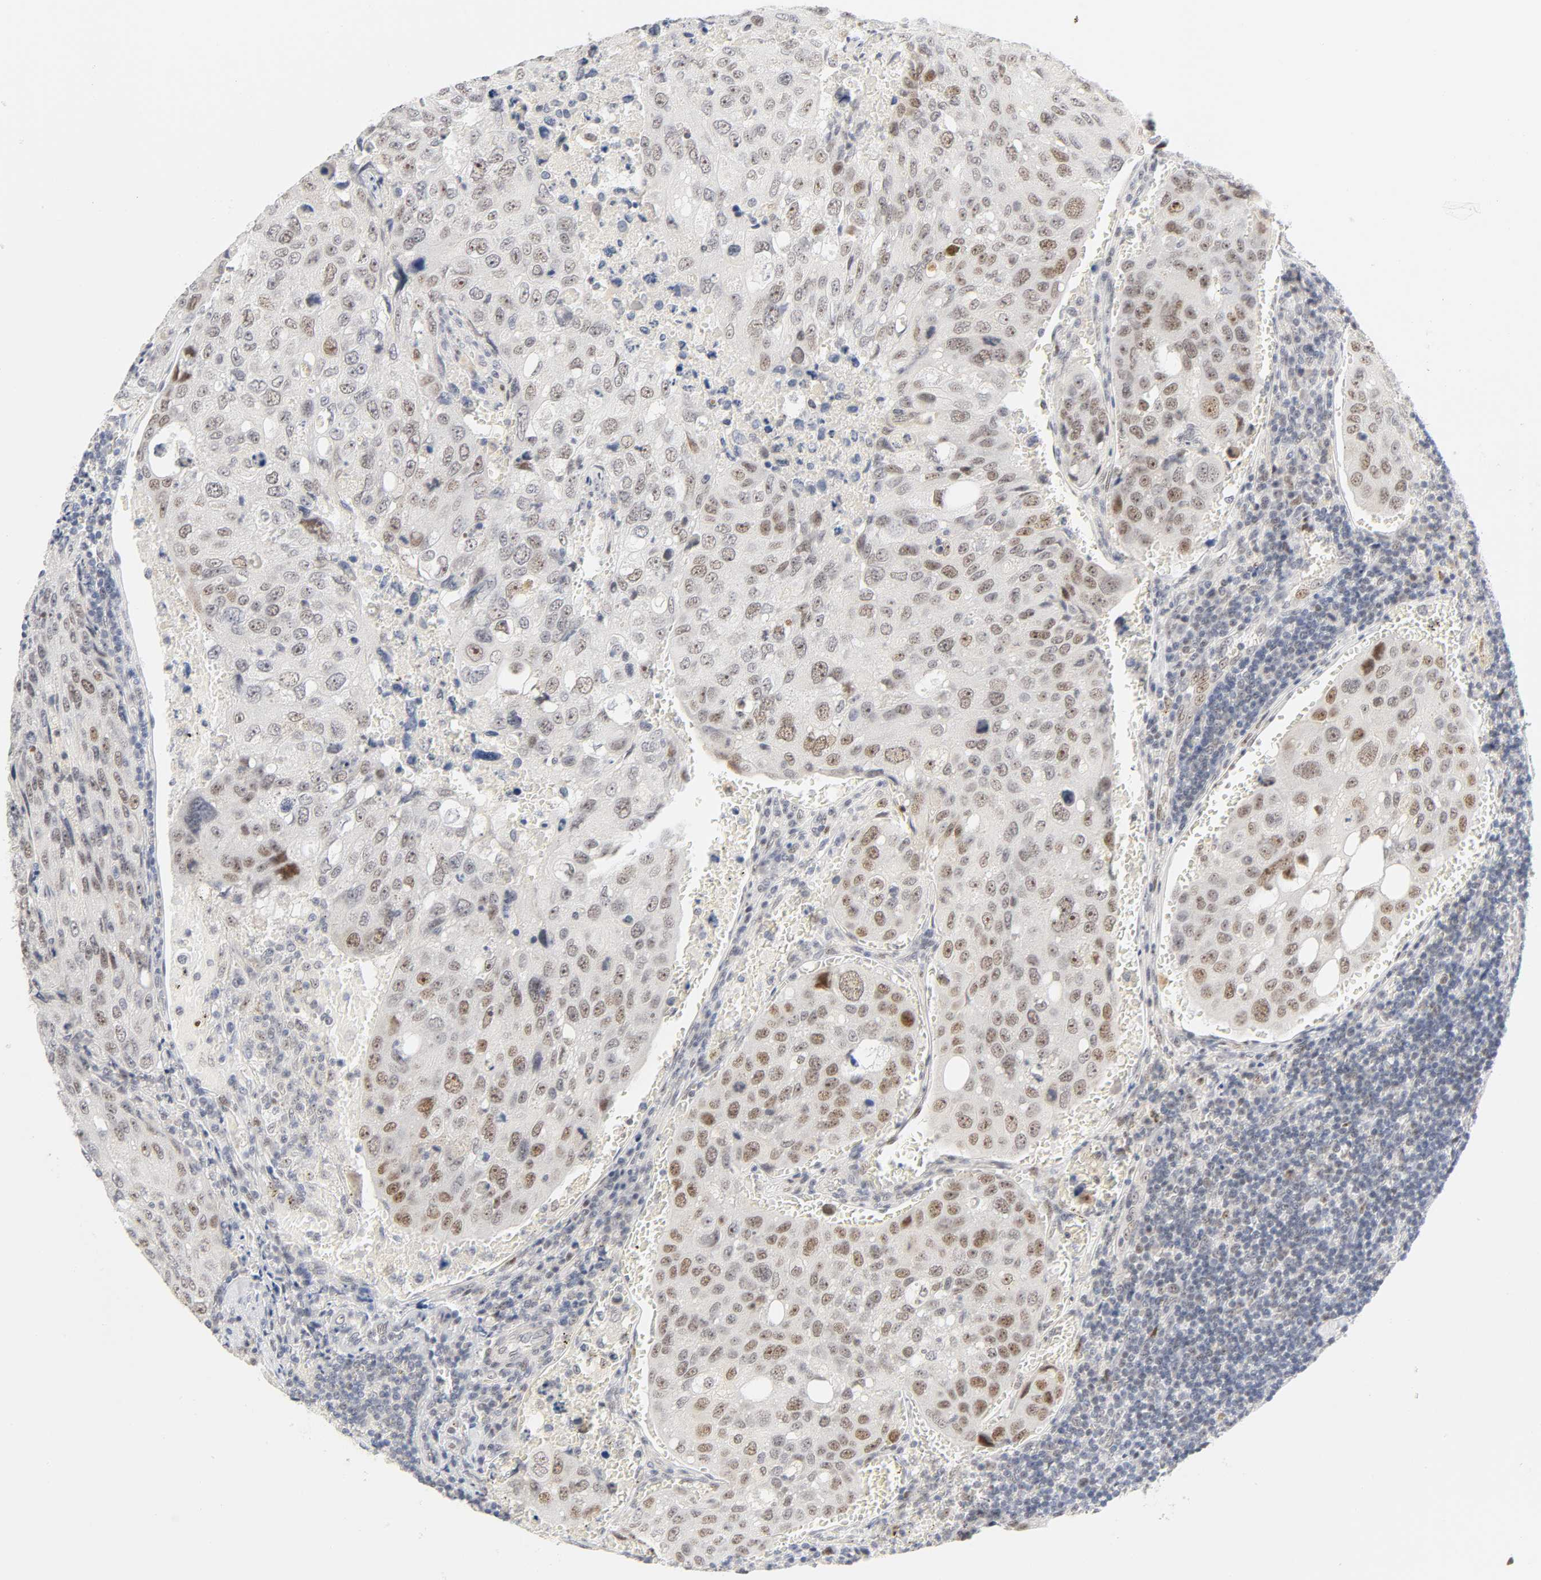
{"staining": {"intensity": "moderate", "quantity": "25%-75%", "location": "nuclear"}, "tissue": "urothelial cancer", "cell_type": "Tumor cells", "image_type": "cancer", "snomed": [{"axis": "morphology", "description": "Urothelial carcinoma, High grade"}, {"axis": "topography", "description": "Lymph node"}, {"axis": "topography", "description": "Urinary bladder"}], "caption": "Protein staining demonstrates moderate nuclear staining in approximately 25%-75% of tumor cells in urothelial carcinoma (high-grade). The staining was performed using DAB to visualize the protein expression in brown, while the nuclei were stained in blue with hematoxylin (Magnification: 20x).", "gene": "MNAT1", "patient": {"sex": "male", "age": 51}}